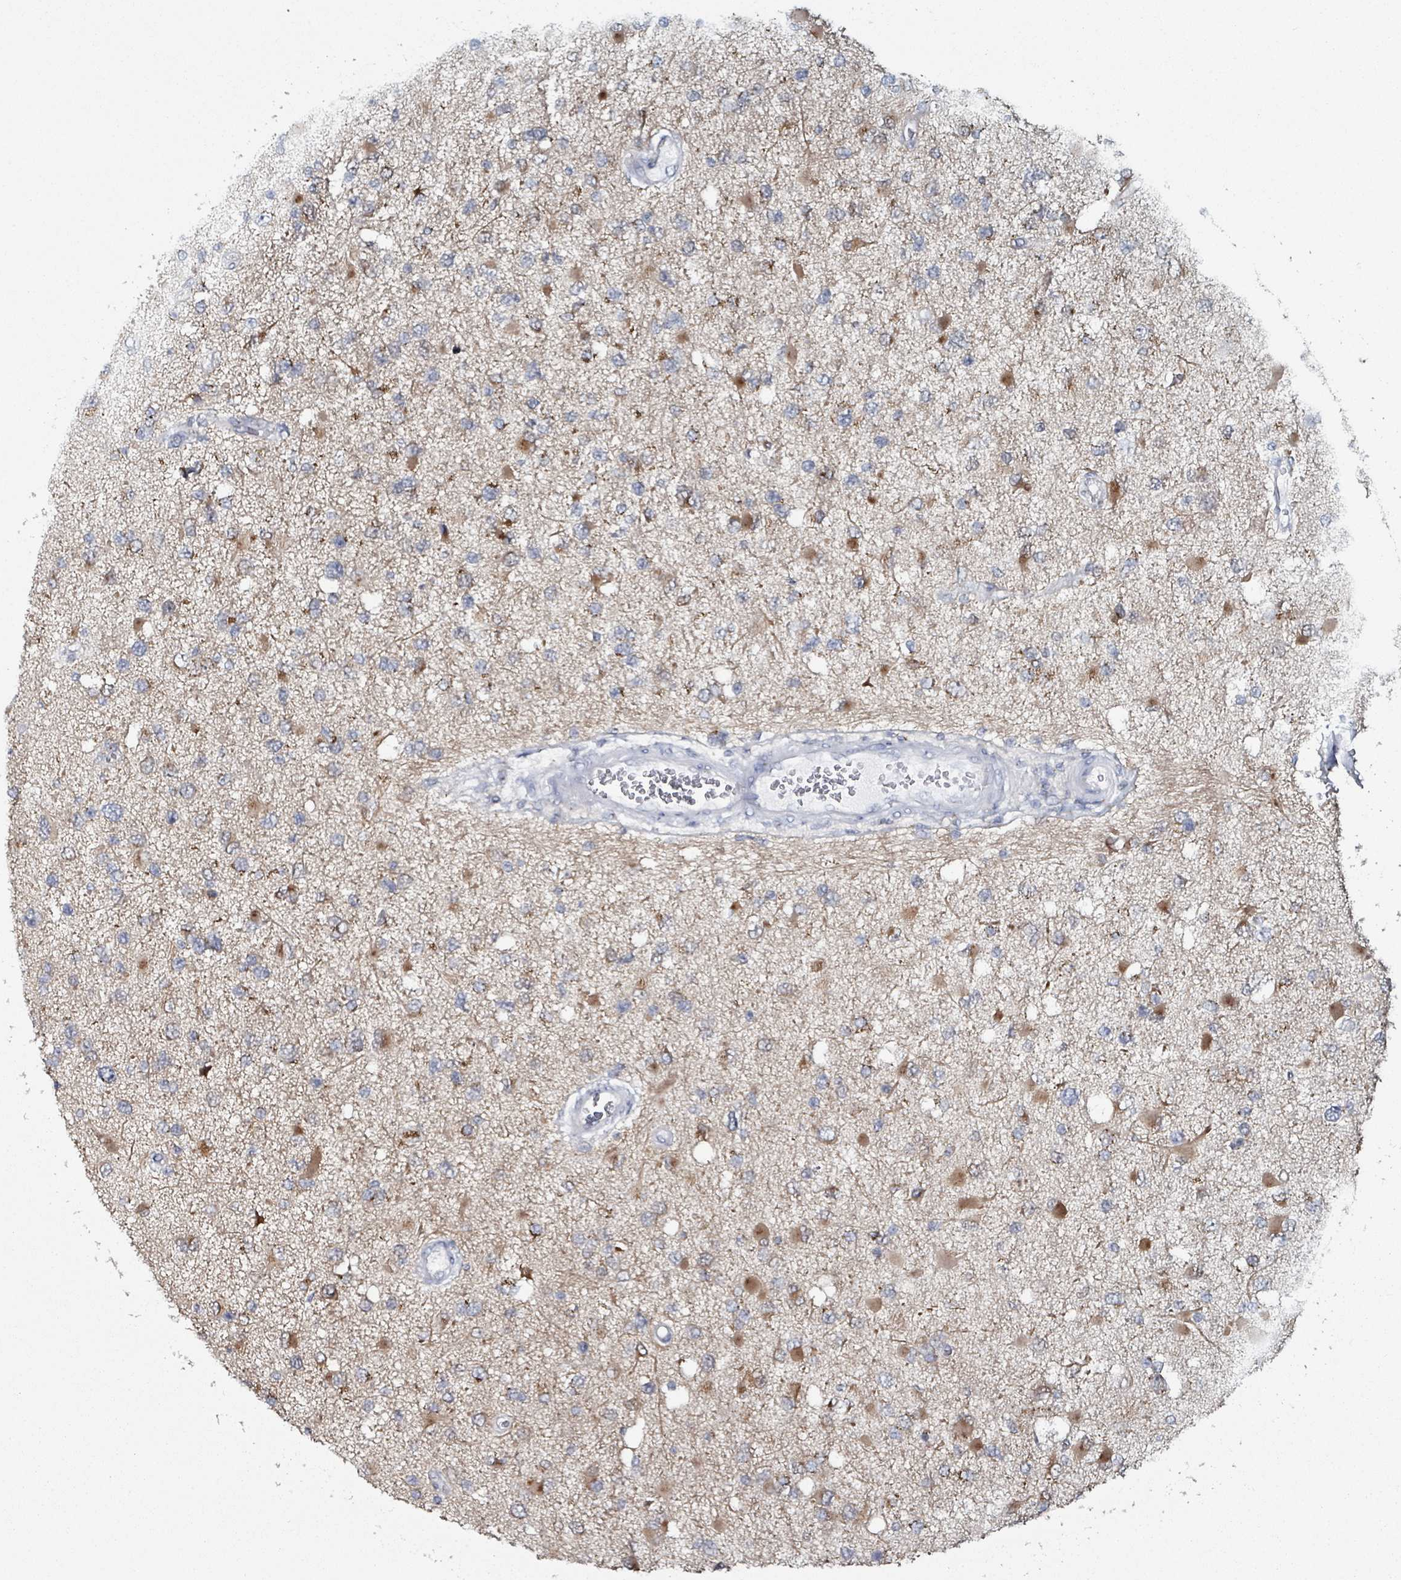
{"staining": {"intensity": "strong", "quantity": "<25%", "location": "cytoplasmic/membranous"}, "tissue": "glioma", "cell_type": "Tumor cells", "image_type": "cancer", "snomed": [{"axis": "morphology", "description": "Glioma, malignant, High grade"}, {"axis": "topography", "description": "Brain"}], "caption": "IHC (DAB) staining of glioma shows strong cytoplasmic/membranous protein positivity in about <25% of tumor cells.", "gene": "B3GAT3", "patient": {"sex": "male", "age": 53}}